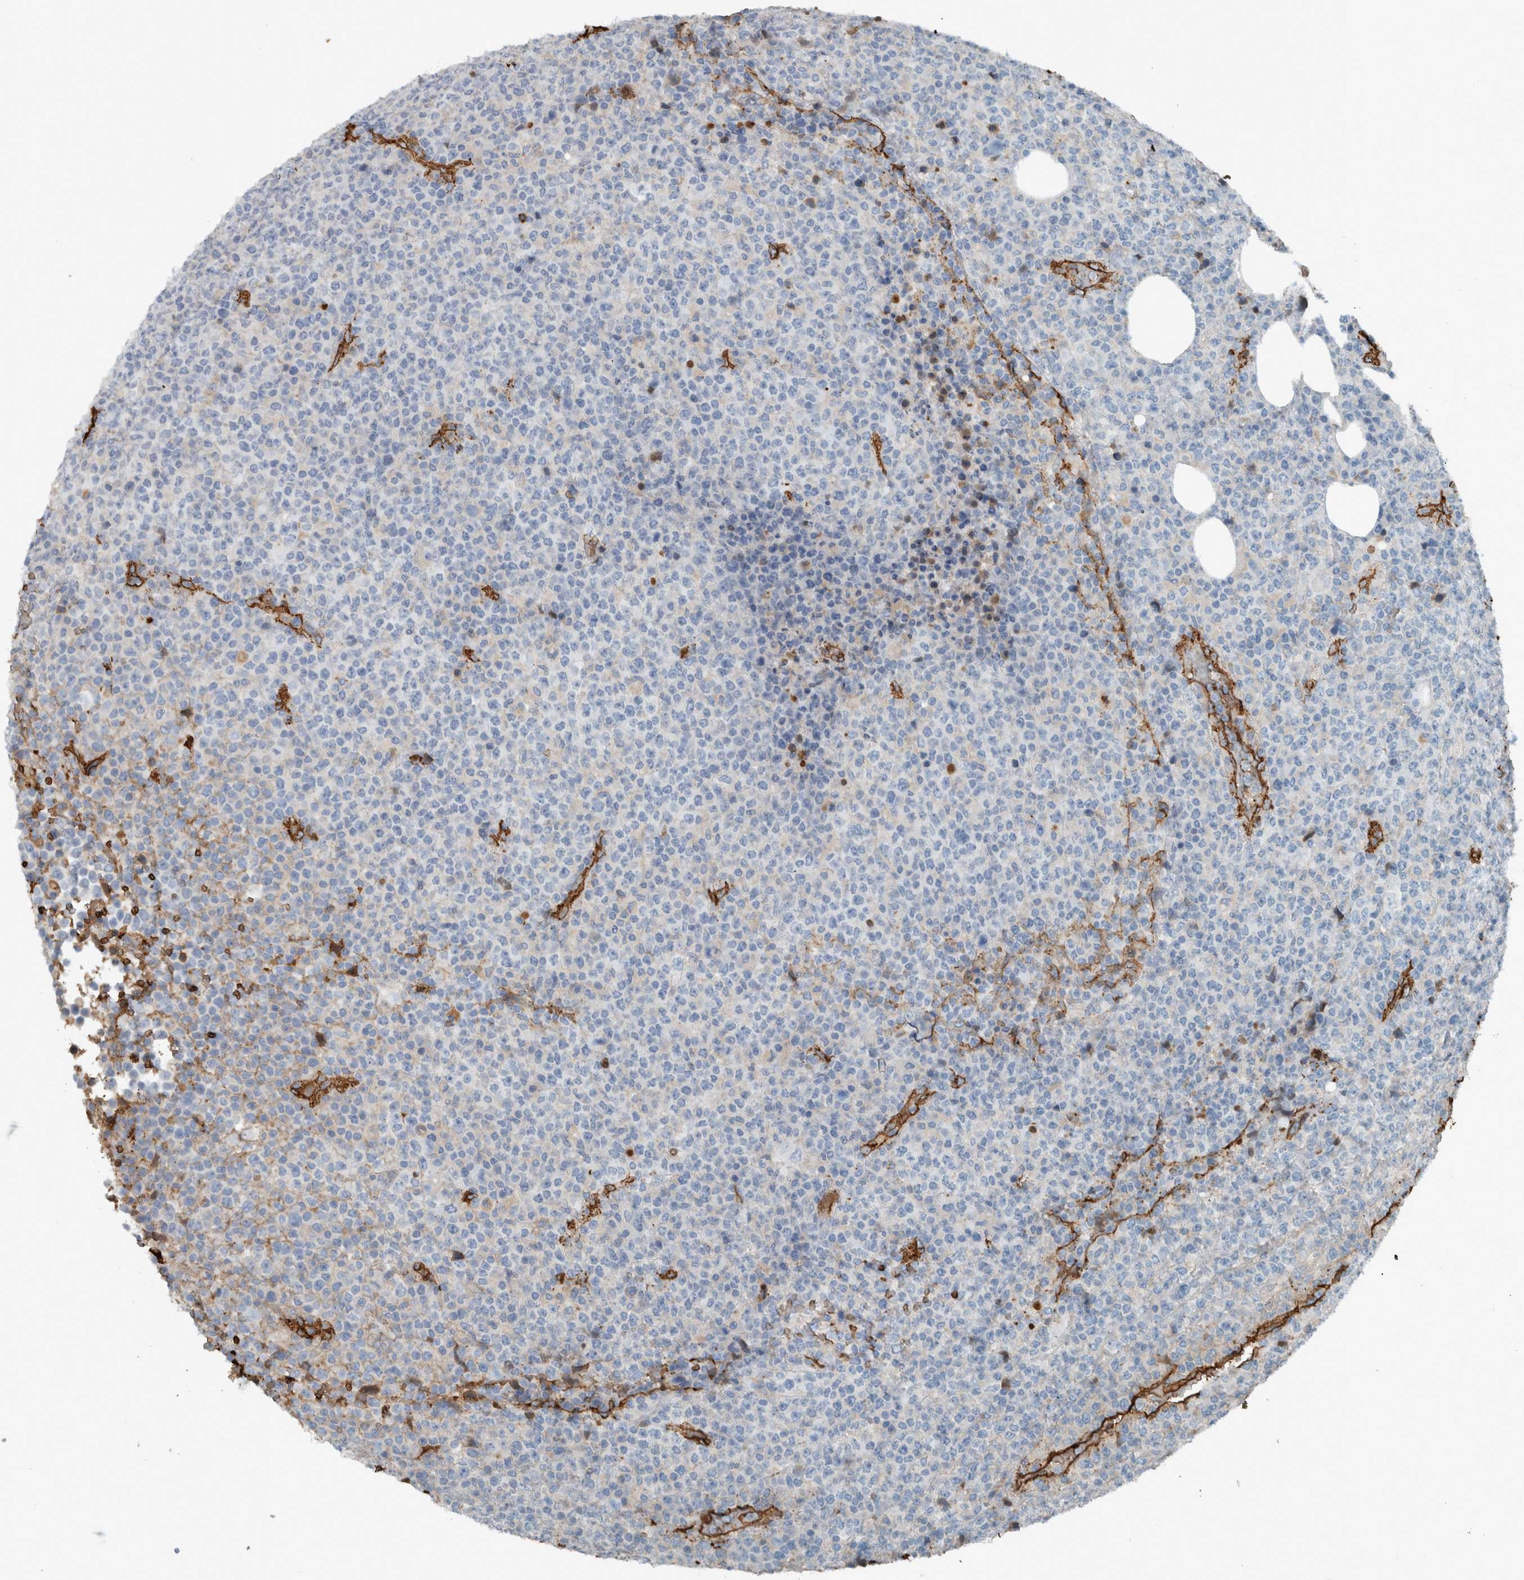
{"staining": {"intensity": "negative", "quantity": "none", "location": "none"}, "tissue": "lymphoma", "cell_type": "Tumor cells", "image_type": "cancer", "snomed": [{"axis": "morphology", "description": "Malignant lymphoma, non-Hodgkin's type, High grade"}, {"axis": "topography", "description": "Lymph node"}], "caption": "Lymphoma was stained to show a protein in brown. There is no significant positivity in tumor cells.", "gene": "LBP", "patient": {"sex": "male", "age": 13}}